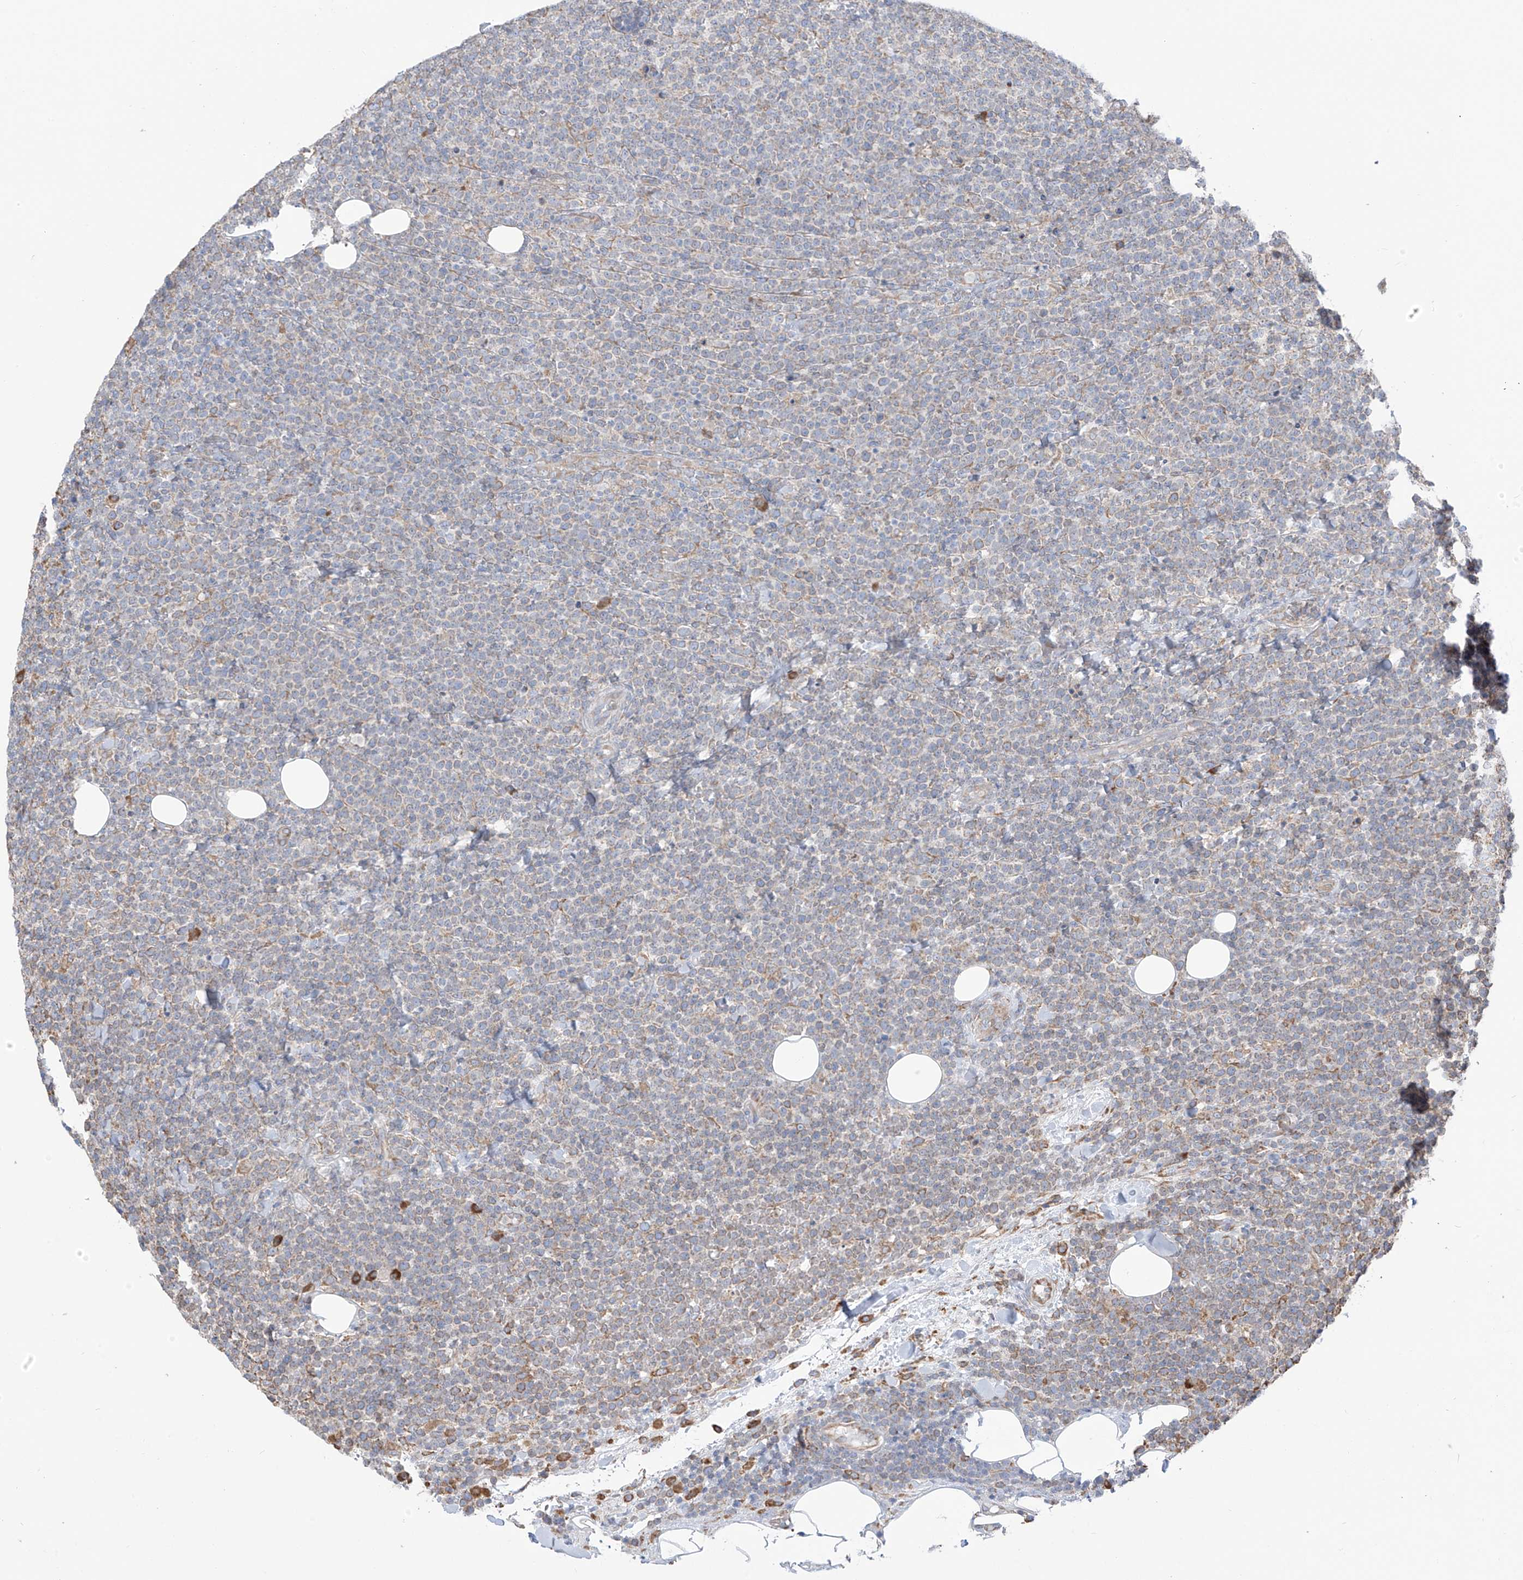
{"staining": {"intensity": "weak", "quantity": "<25%", "location": "cytoplasmic/membranous"}, "tissue": "lymphoma", "cell_type": "Tumor cells", "image_type": "cancer", "snomed": [{"axis": "morphology", "description": "Malignant lymphoma, non-Hodgkin's type, High grade"}, {"axis": "topography", "description": "Lymph node"}], "caption": "An immunohistochemistry image of high-grade malignant lymphoma, non-Hodgkin's type is shown. There is no staining in tumor cells of high-grade malignant lymphoma, non-Hodgkin's type.", "gene": "PDIA6", "patient": {"sex": "male", "age": 61}}